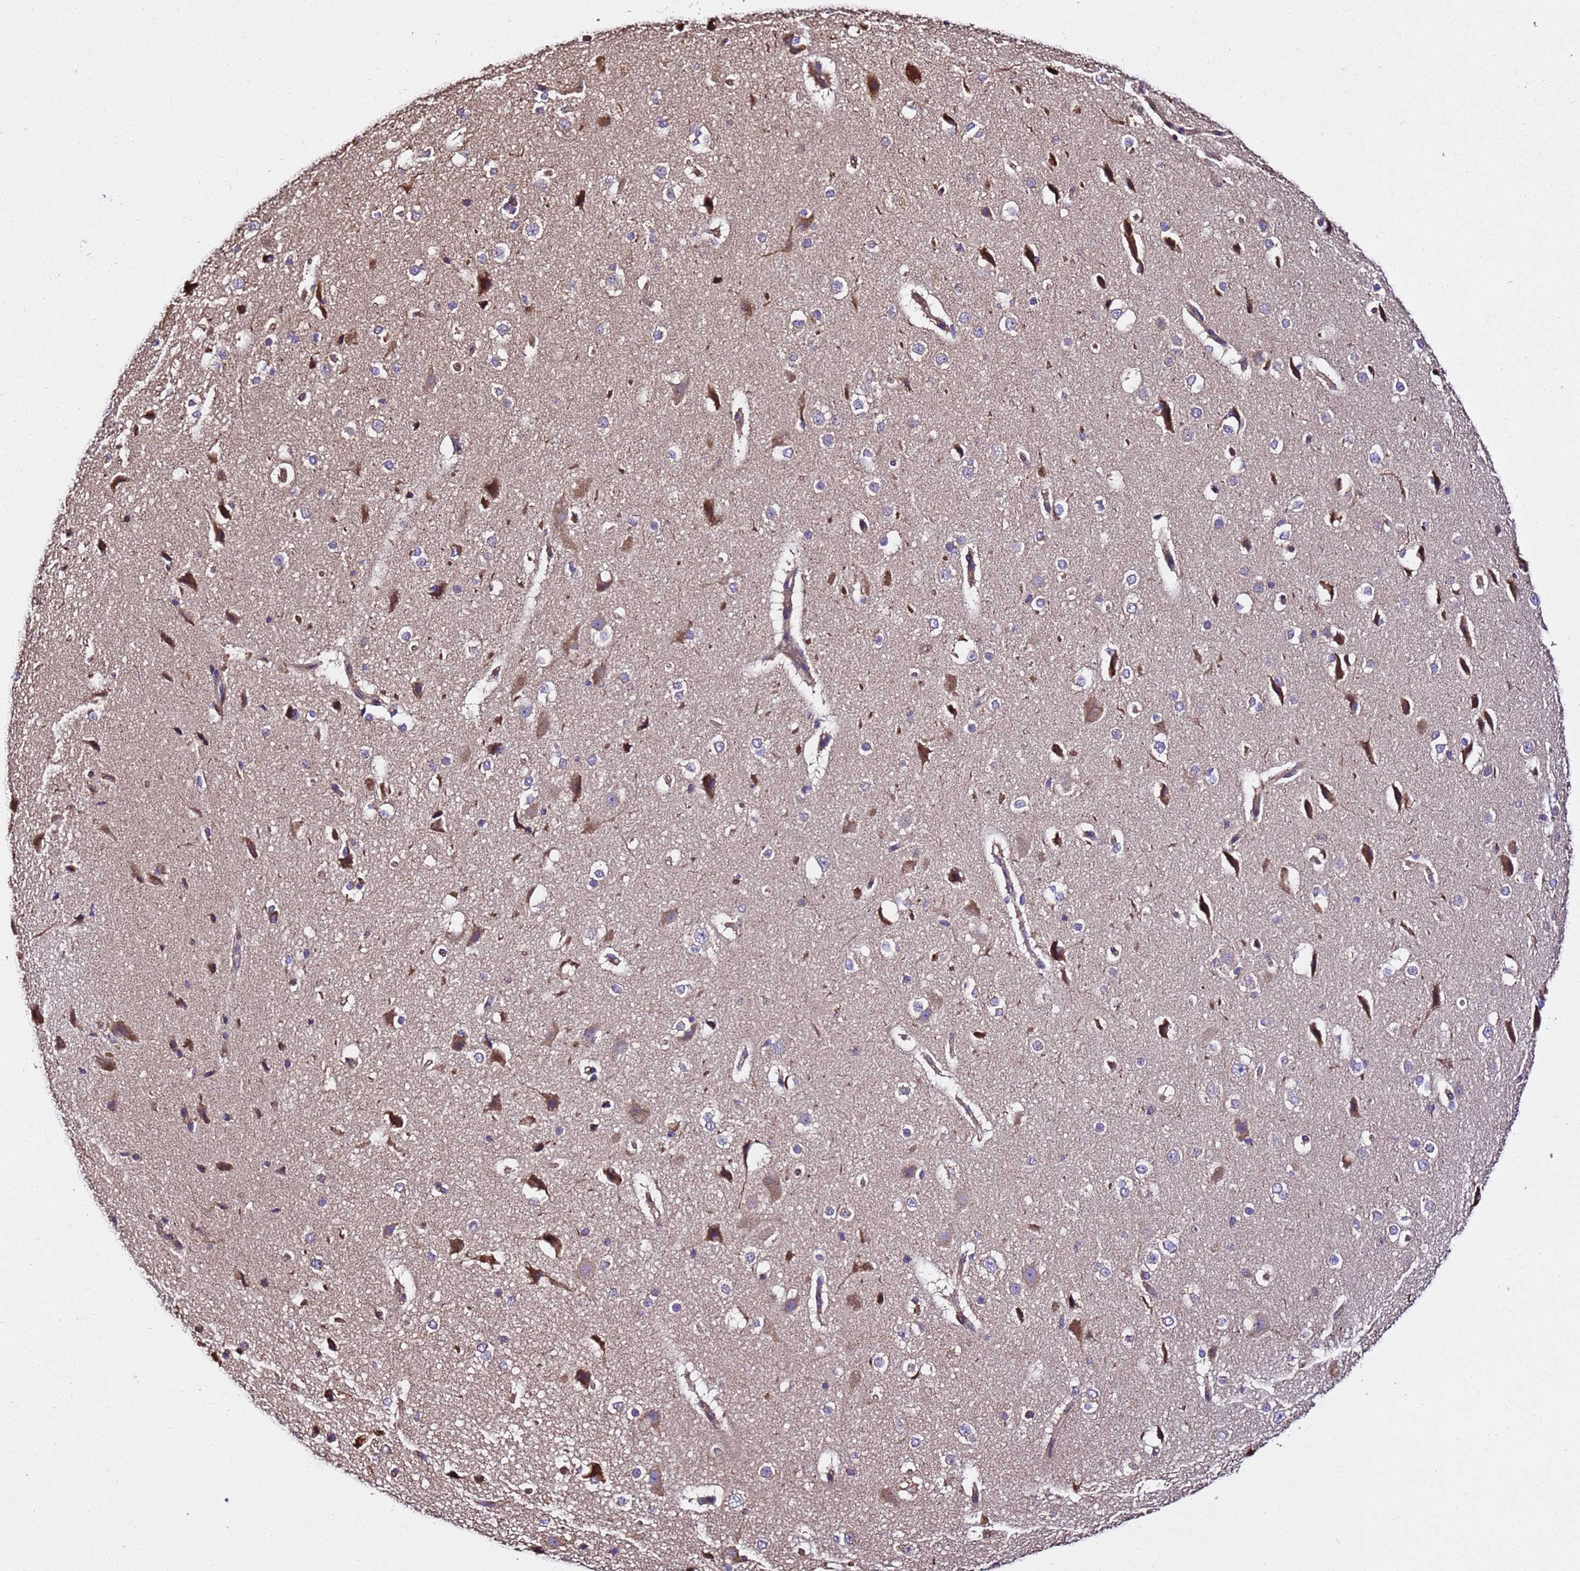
{"staining": {"intensity": "moderate", "quantity": ">75%", "location": "cytoplasmic/membranous"}, "tissue": "cerebral cortex", "cell_type": "Endothelial cells", "image_type": "normal", "snomed": [{"axis": "morphology", "description": "Normal tissue, NOS"}, {"axis": "morphology", "description": "Developmental malformation"}, {"axis": "topography", "description": "Cerebral cortex"}], "caption": "High-power microscopy captured an immunohistochemistry photomicrograph of benign cerebral cortex, revealing moderate cytoplasmic/membranous staining in about >75% of endothelial cells.", "gene": "LRRIQ1", "patient": {"sex": "female", "age": 30}}